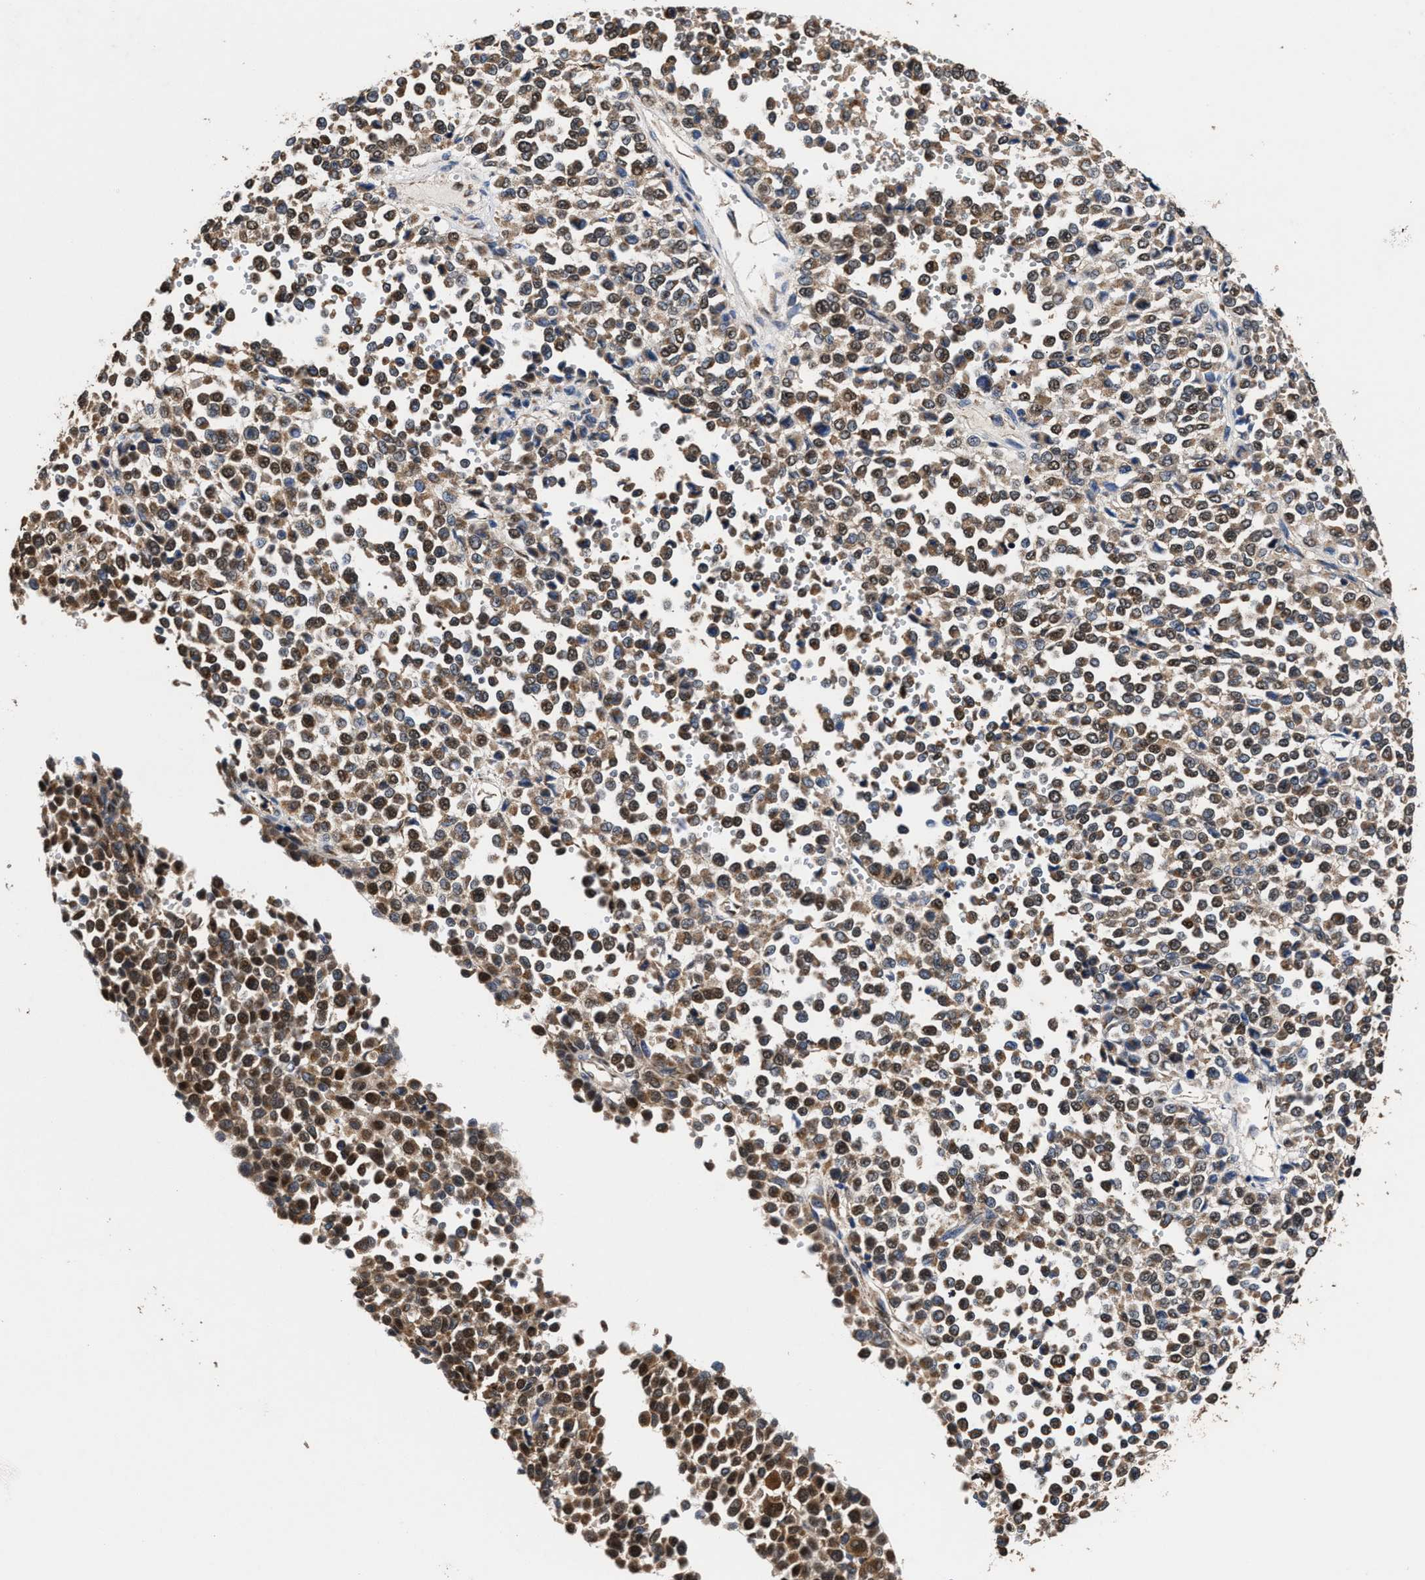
{"staining": {"intensity": "moderate", "quantity": ">75%", "location": "cytoplasmic/membranous,nuclear"}, "tissue": "melanoma", "cell_type": "Tumor cells", "image_type": "cancer", "snomed": [{"axis": "morphology", "description": "Malignant melanoma, Metastatic site"}, {"axis": "topography", "description": "Pancreas"}], "caption": "A medium amount of moderate cytoplasmic/membranous and nuclear expression is present in approximately >75% of tumor cells in malignant melanoma (metastatic site) tissue. The staining is performed using DAB (3,3'-diaminobenzidine) brown chromogen to label protein expression. The nuclei are counter-stained blue using hematoxylin.", "gene": "ACLY", "patient": {"sex": "female", "age": 30}}